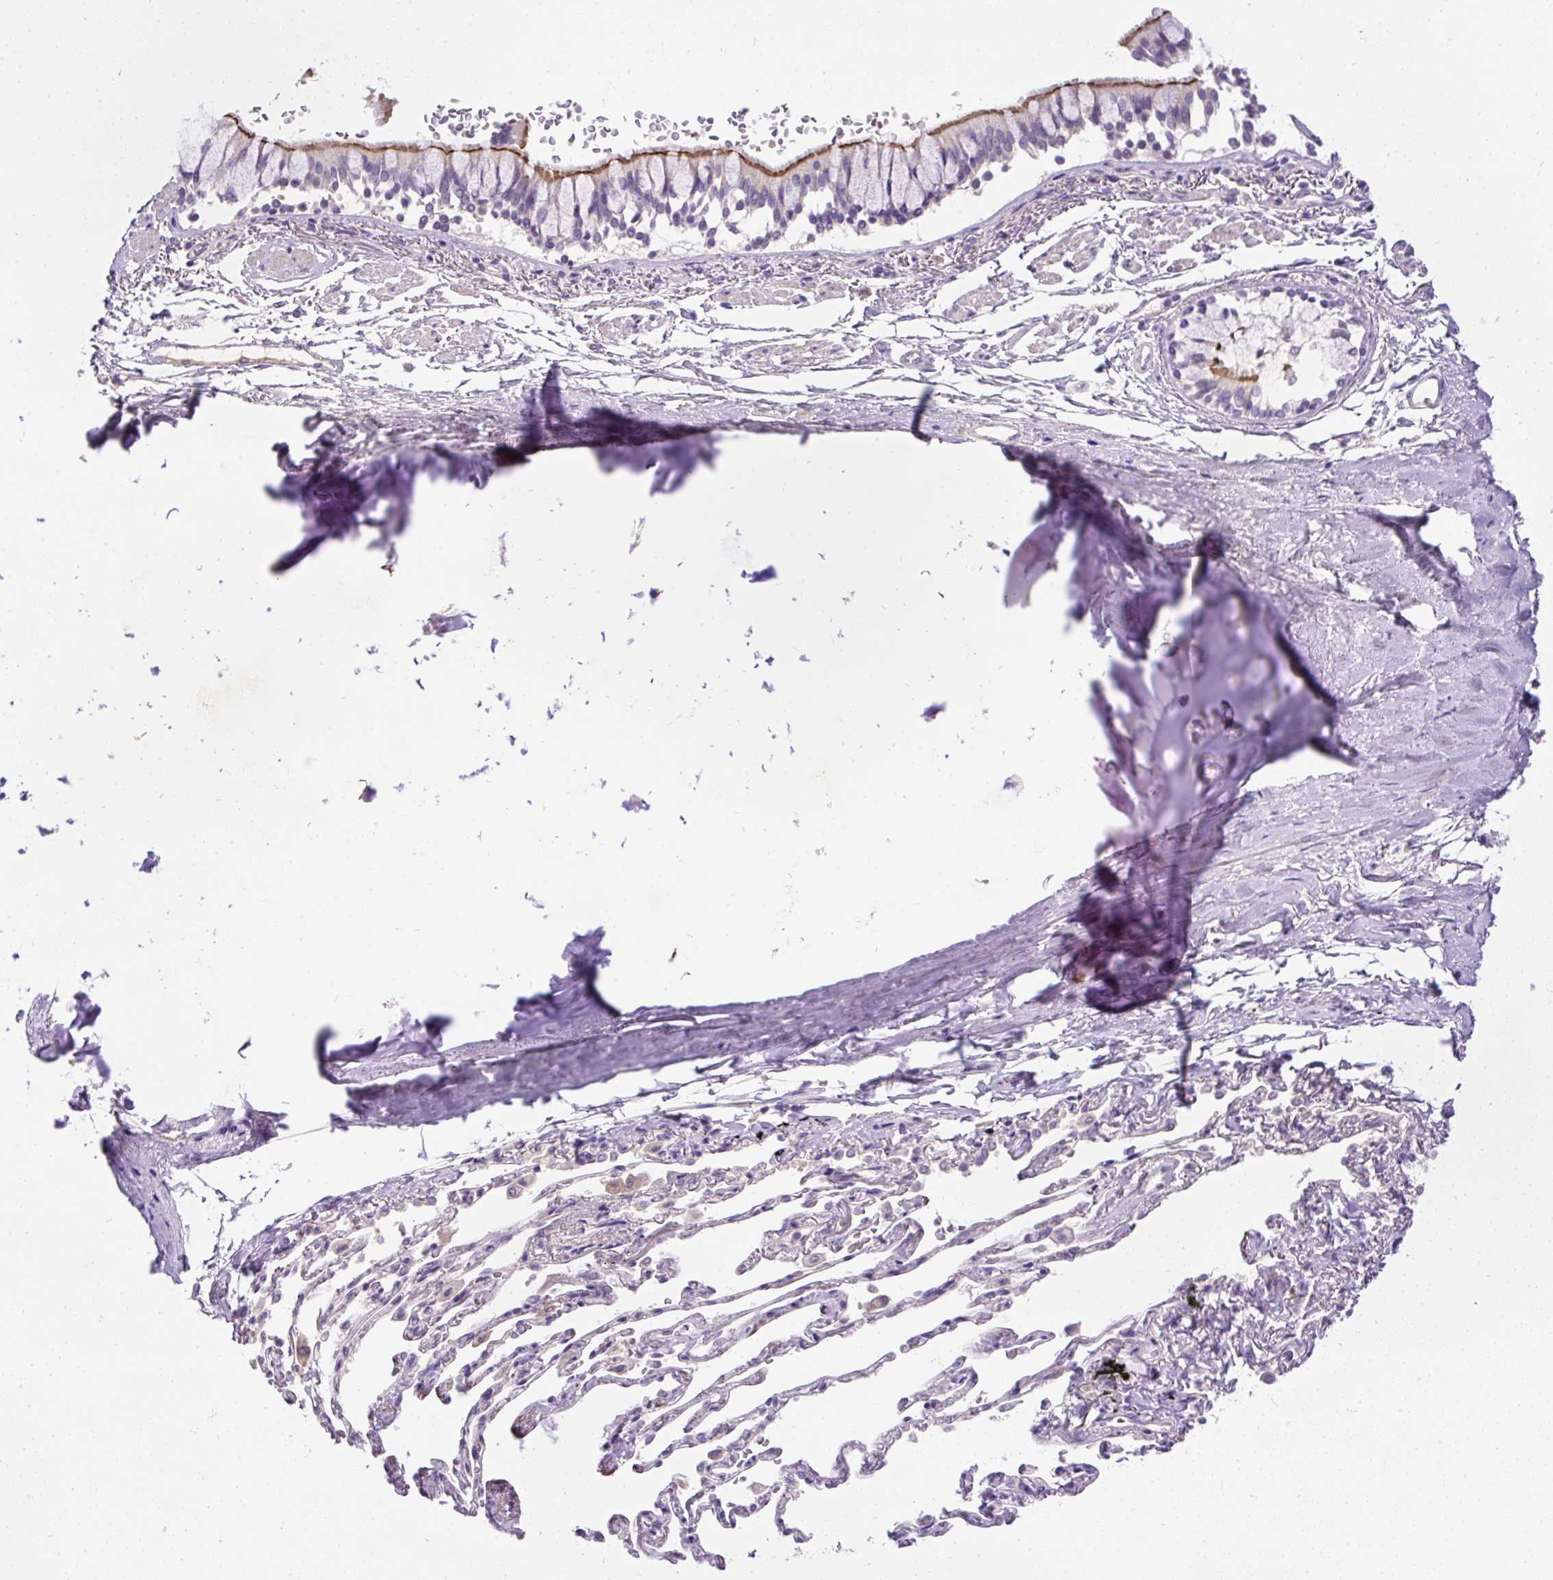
{"staining": {"intensity": "moderate", "quantity": ">75%", "location": "cytoplasmic/membranous"}, "tissue": "bronchus", "cell_type": "Respiratory epithelial cells", "image_type": "normal", "snomed": [{"axis": "morphology", "description": "Normal tissue, NOS"}, {"axis": "topography", "description": "Bronchus"}], "caption": "The histopathology image displays a brown stain indicating the presence of a protein in the cytoplasmic/membranous of respiratory epithelial cells in bronchus.", "gene": "KRTAP20", "patient": {"sex": "male", "age": 70}}